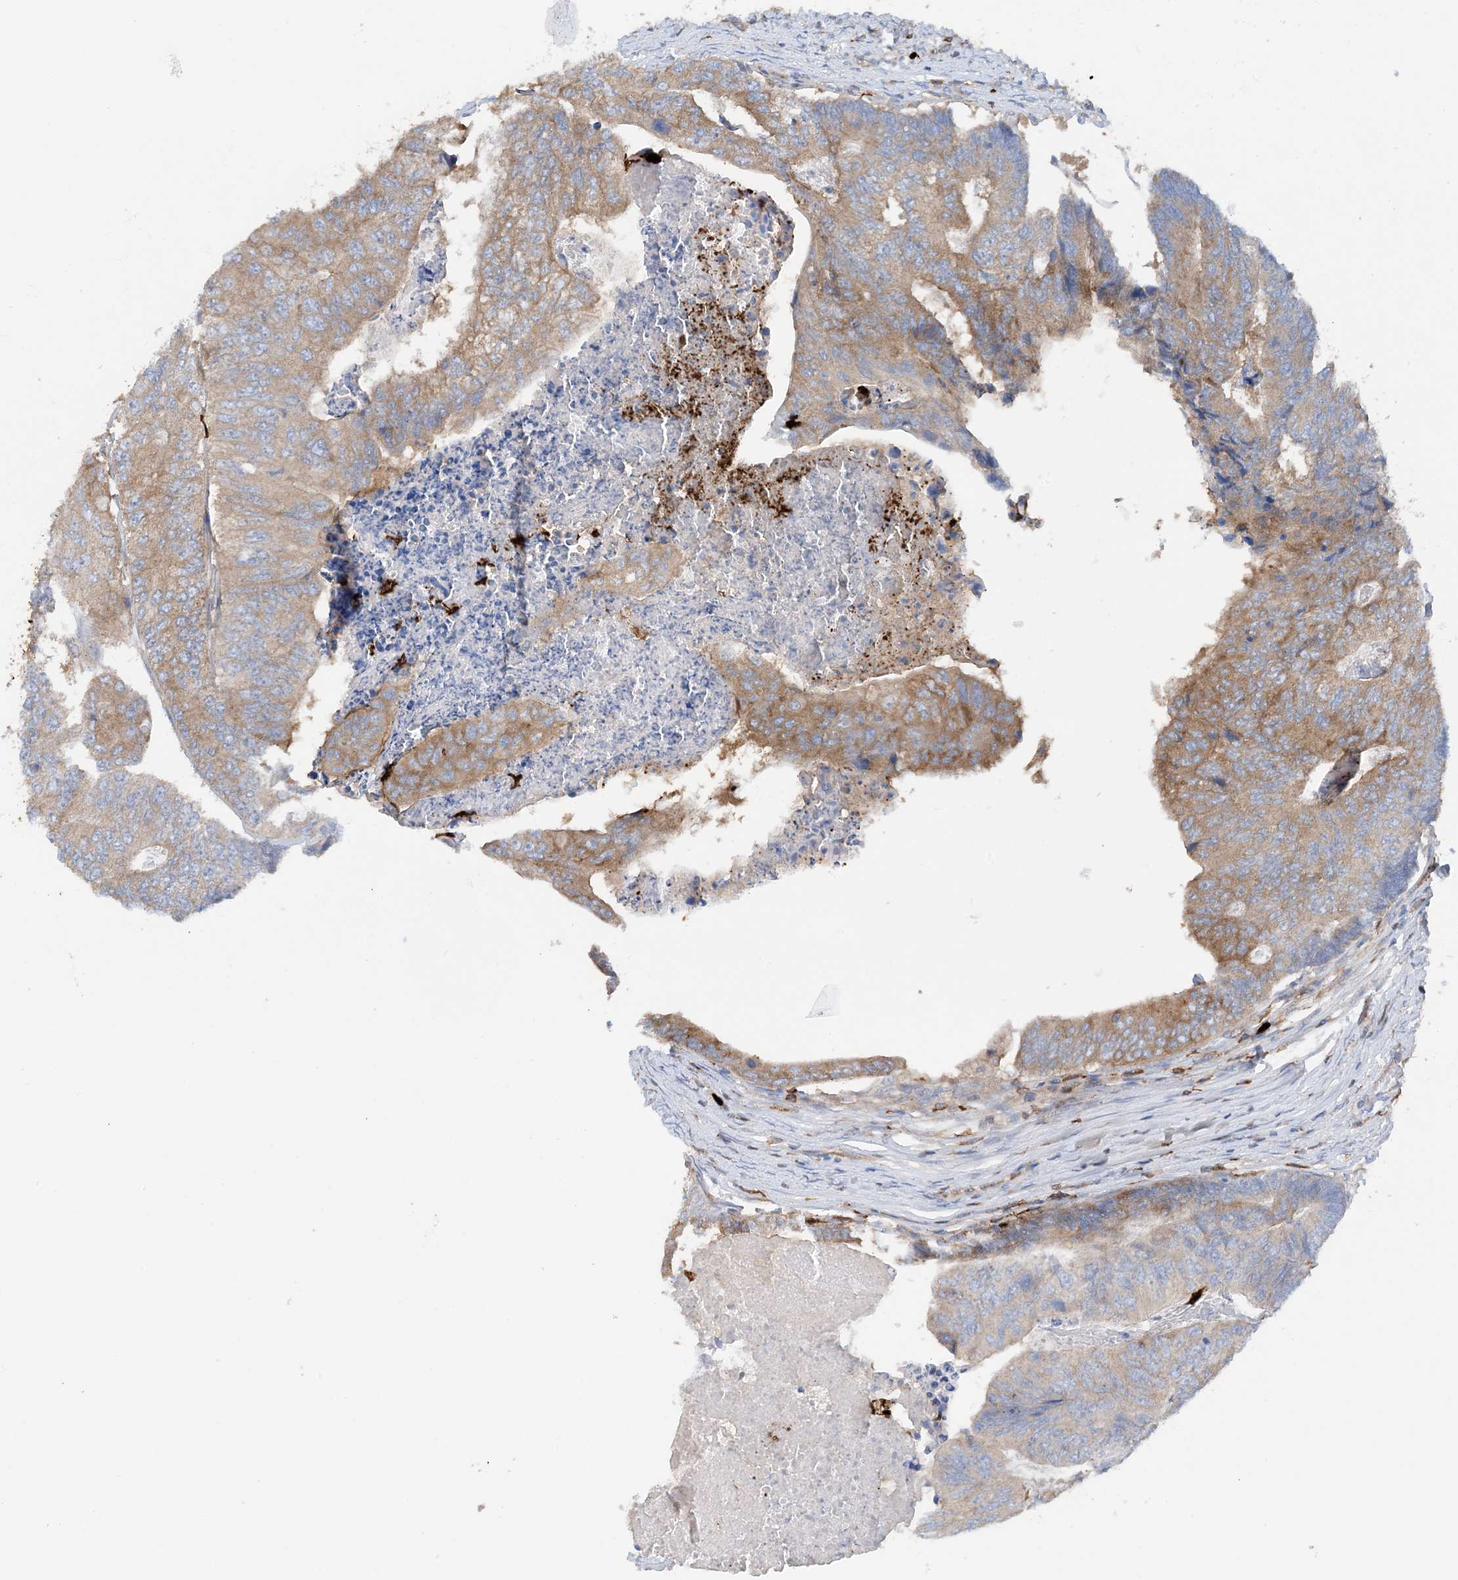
{"staining": {"intensity": "moderate", "quantity": ">75%", "location": "cytoplasmic/membranous"}, "tissue": "colorectal cancer", "cell_type": "Tumor cells", "image_type": "cancer", "snomed": [{"axis": "morphology", "description": "Adenocarcinoma, NOS"}, {"axis": "topography", "description": "Colon"}], "caption": "Immunohistochemistry (IHC) (DAB (3,3'-diaminobenzidine)) staining of human colorectal adenocarcinoma demonstrates moderate cytoplasmic/membranous protein positivity in about >75% of tumor cells.", "gene": "PHACTR2", "patient": {"sex": "female", "age": 67}}